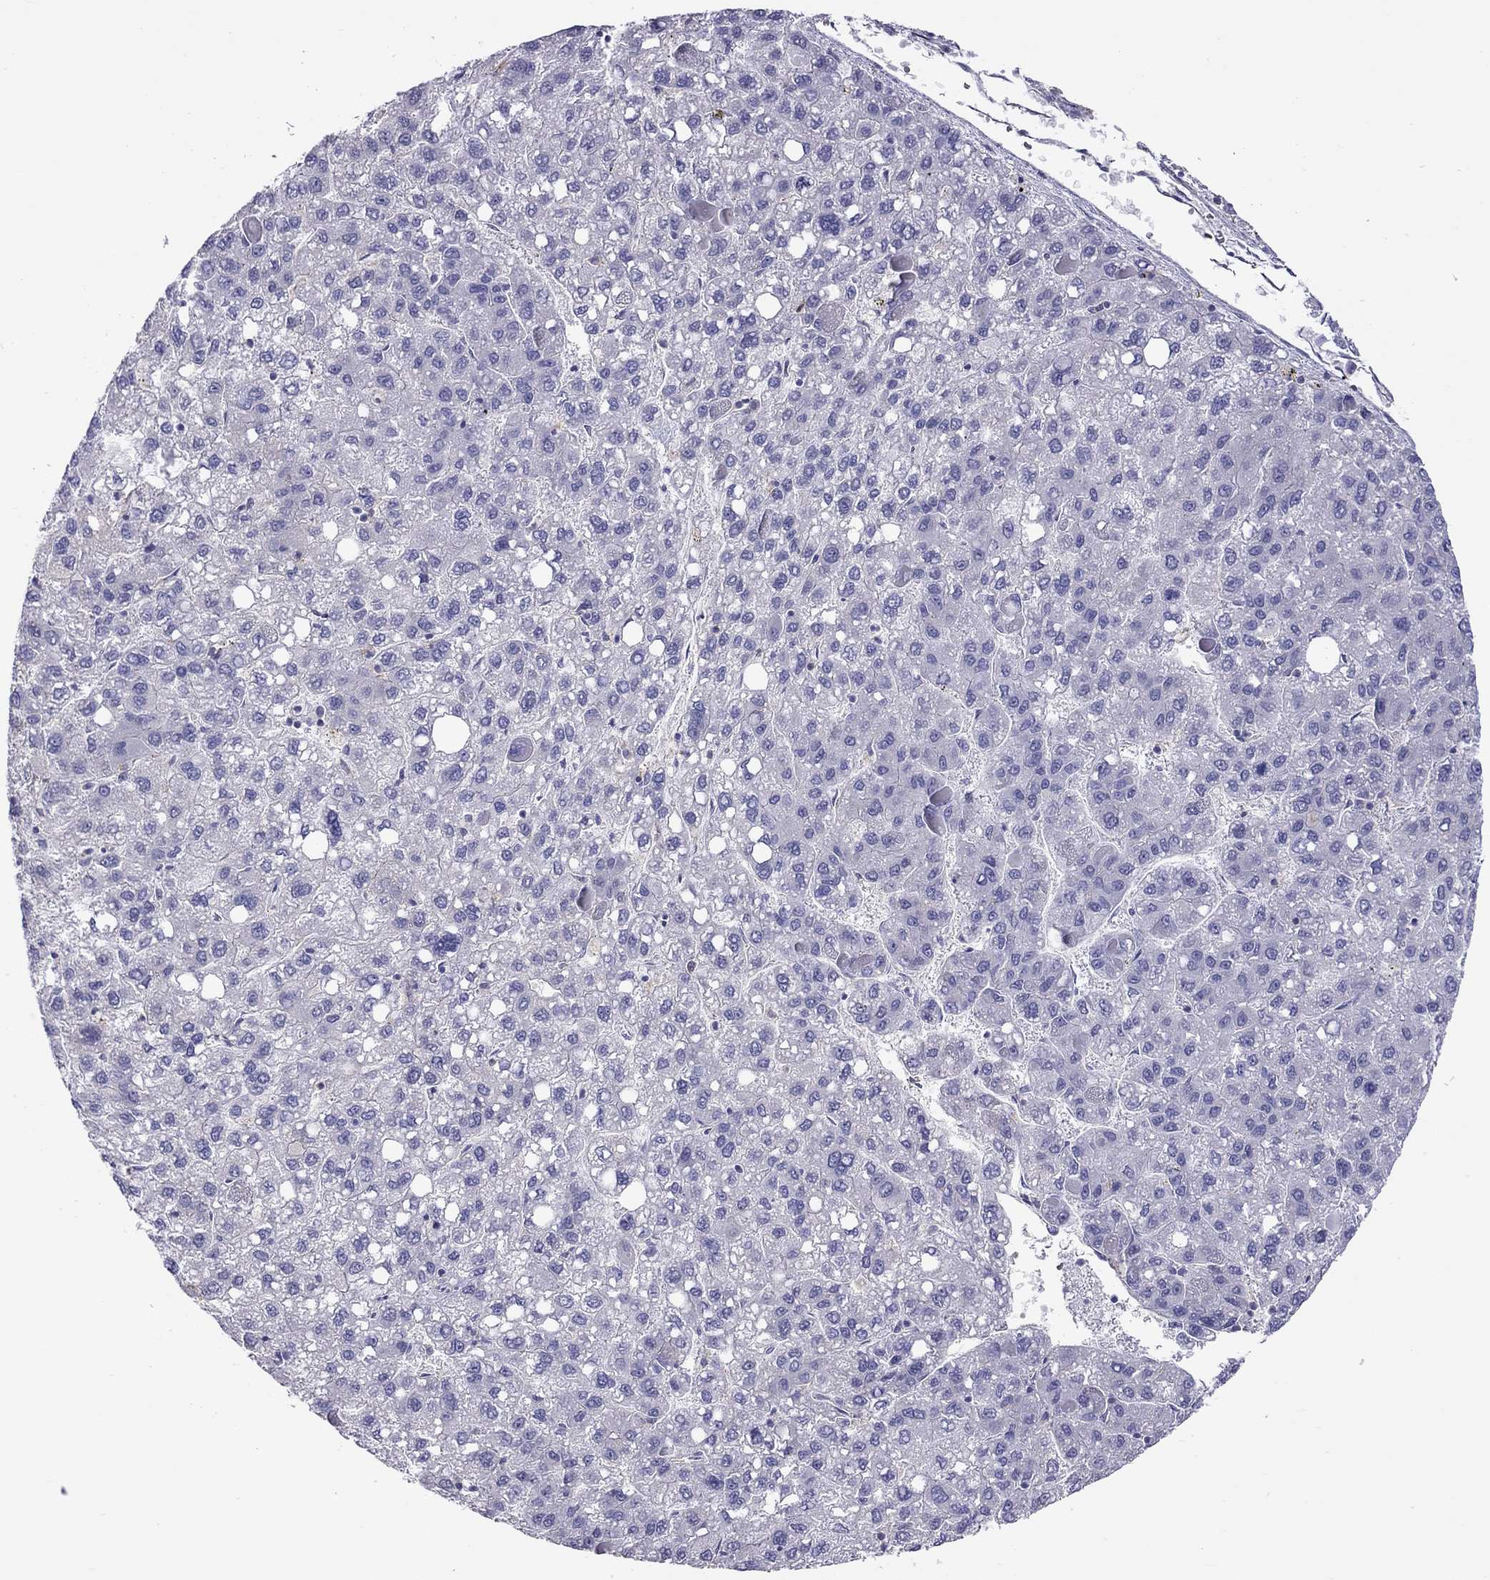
{"staining": {"intensity": "negative", "quantity": "none", "location": "none"}, "tissue": "liver cancer", "cell_type": "Tumor cells", "image_type": "cancer", "snomed": [{"axis": "morphology", "description": "Carcinoma, Hepatocellular, NOS"}, {"axis": "topography", "description": "Liver"}], "caption": "Histopathology image shows no significant protein staining in tumor cells of liver cancer (hepatocellular carcinoma).", "gene": "ALOX15B", "patient": {"sex": "female", "age": 82}}